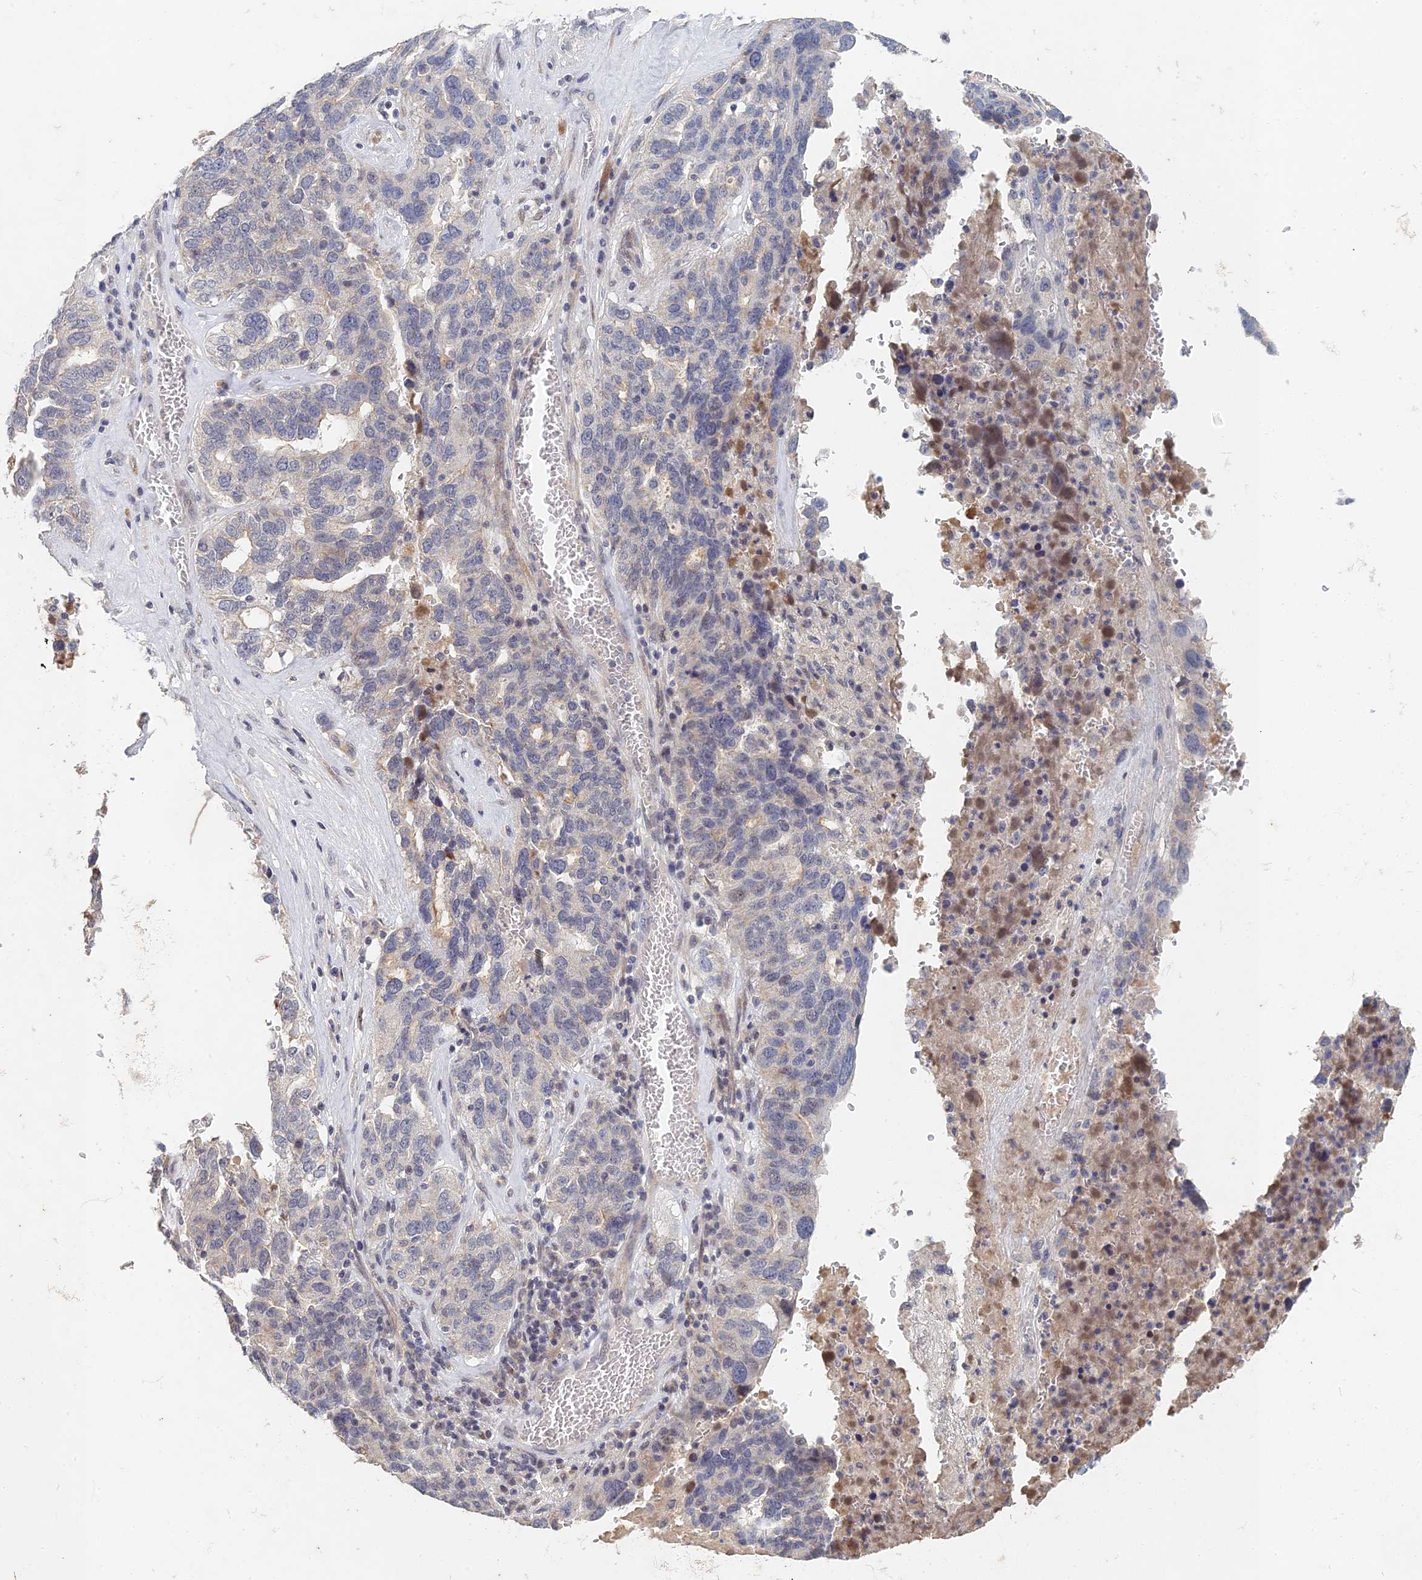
{"staining": {"intensity": "negative", "quantity": "none", "location": "none"}, "tissue": "ovarian cancer", "cell_type": "Tumor cells", "image_type": "cancer", "snomed": [{"axis": "morphology", "description": "Cystadenocarcinoma, serous, NOS"}, {"axis": "topography", "description": "Ovary"}], "caption": "Tumor cells are negative for brown protein staining in ovarian cancer.", "gene": "GNA15", "patient": {"sex": "female", "age": 59}}